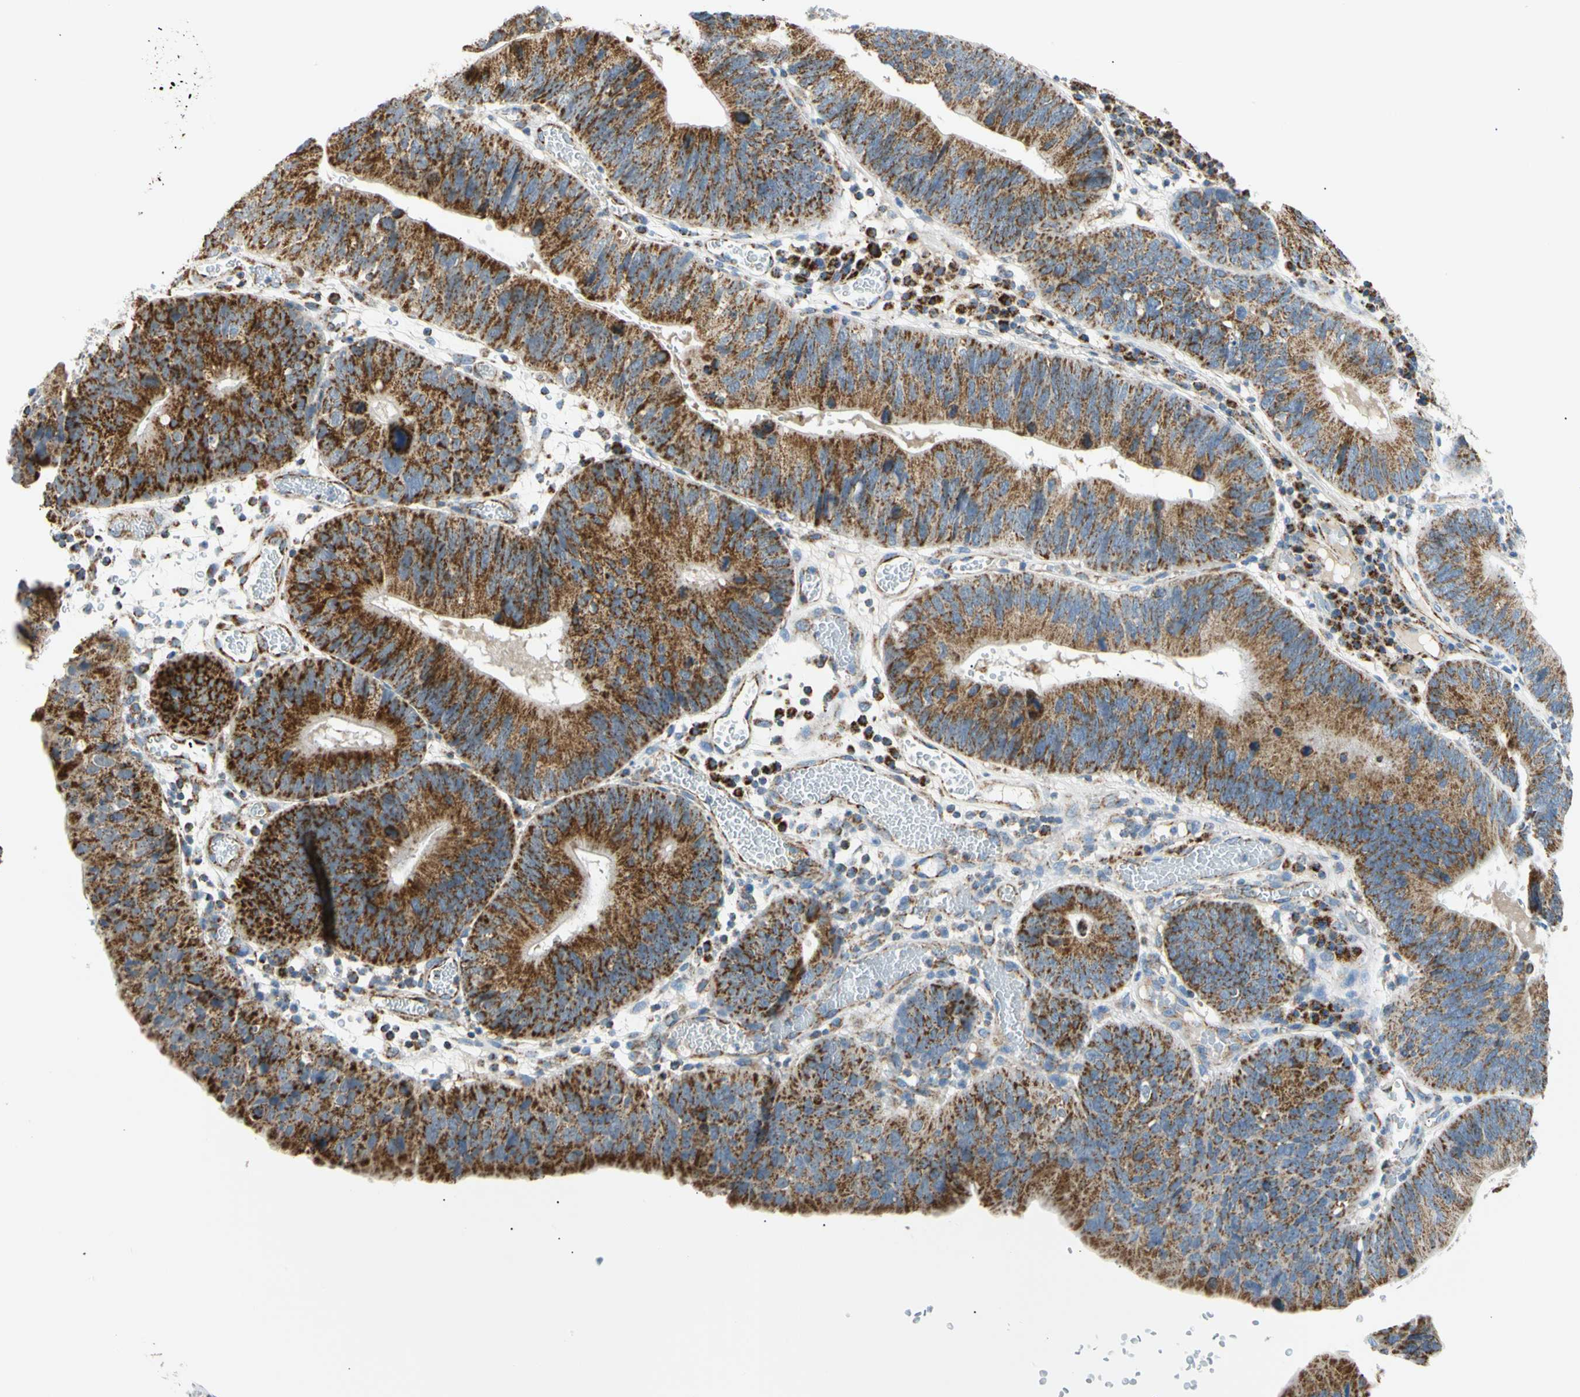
{"staining": {"intensity": "strong", "quantity": ">75%", "location": "cytoplasmic/membranous"}, "tissue": "stomach cancer", "cell_type": "Tumor cells", "image_type": "cancer", "snomed": [{"axis": "morphology", "description": "Adenocarcinoma, NOS"}, {"axis": "topography", "description": "Stomach"}], "caption": "Tumor cells display strong cytoplasmic/membranous staining in approximately >75% of cells in stomach cancer (adenocarcinoma).", "gene": "ACAT1", "patient": {"sex": "male", "age": 59}}